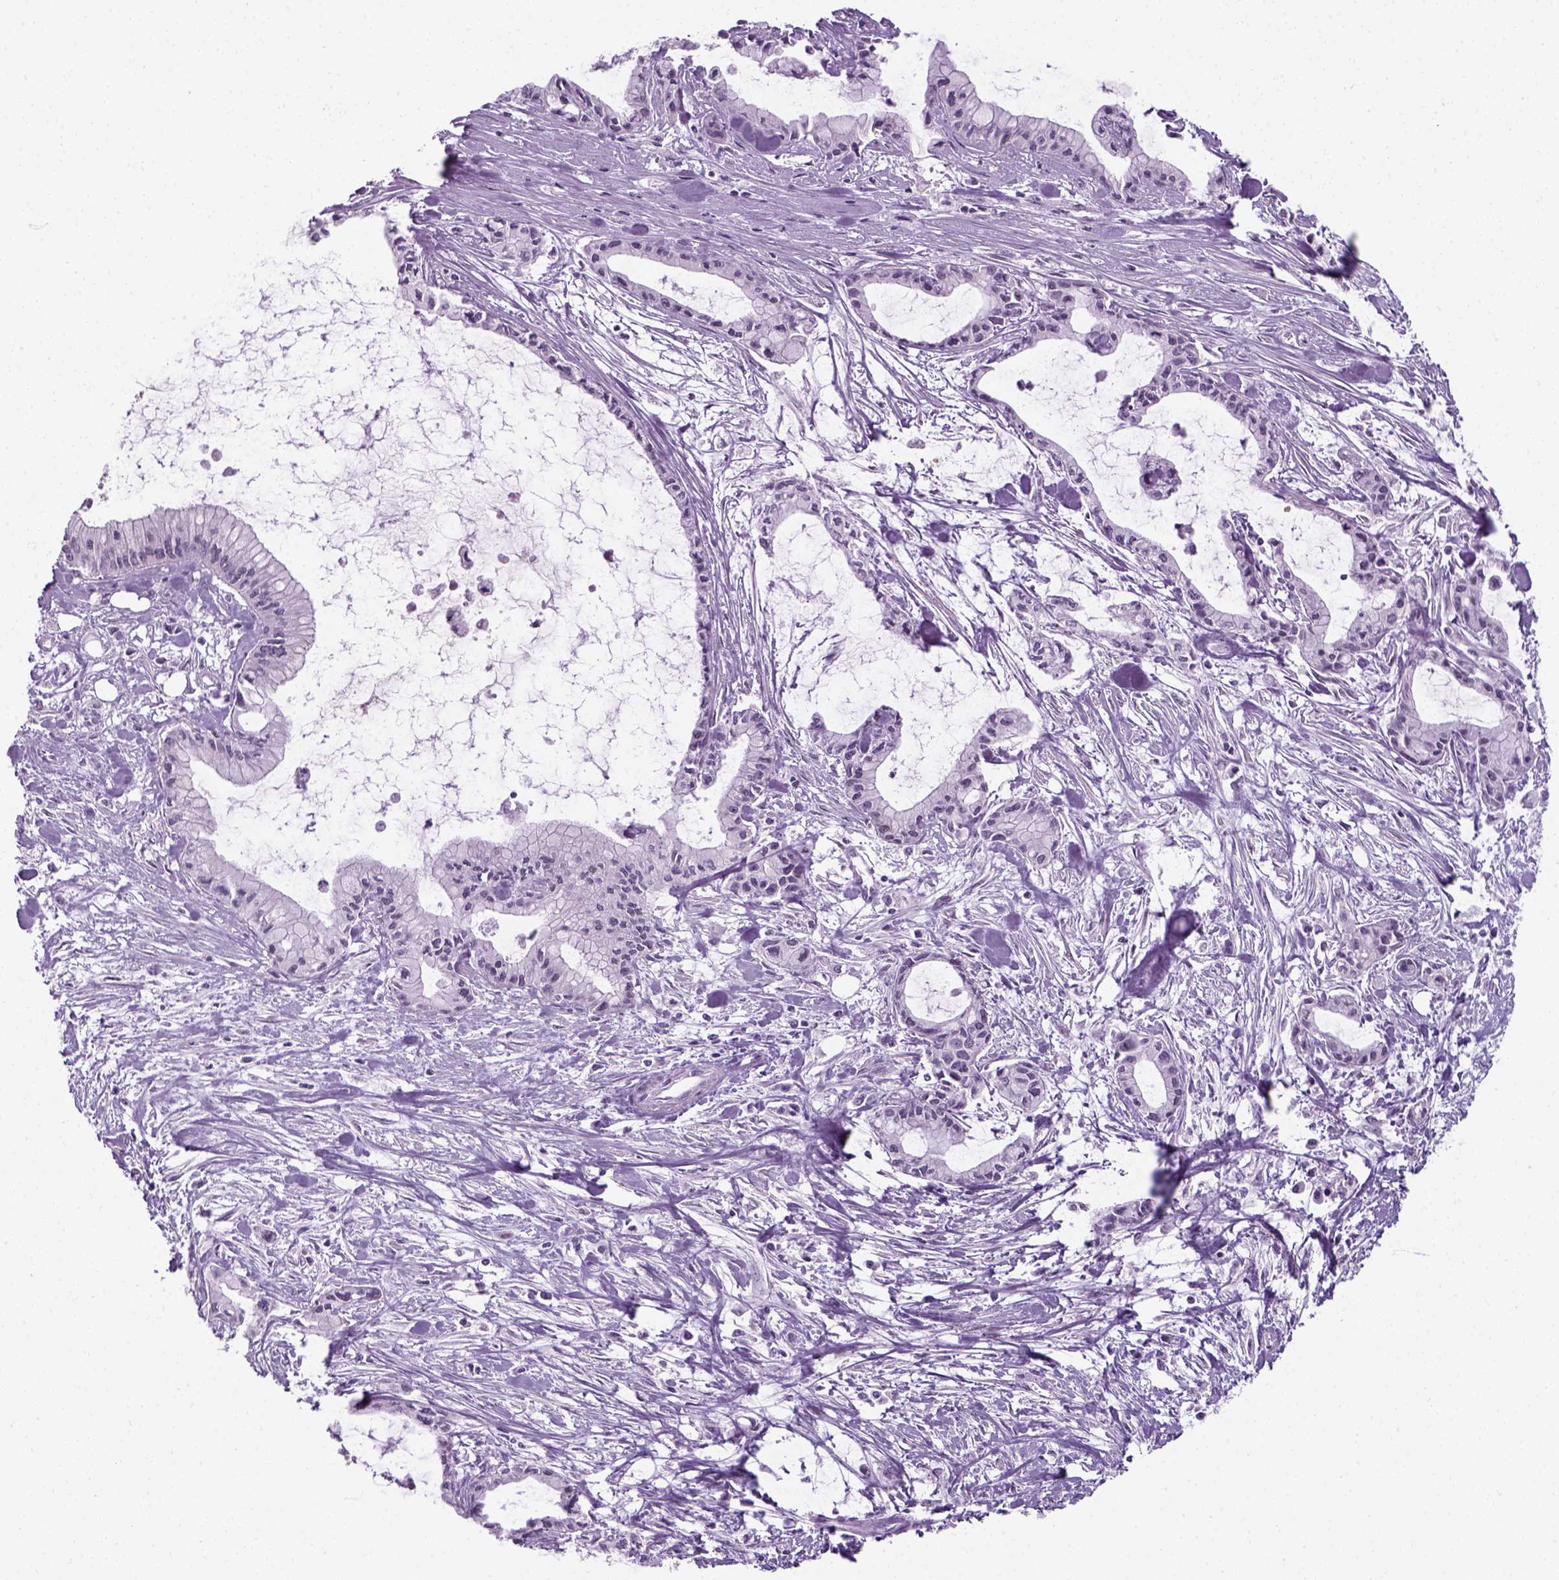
{"staining": {"intensity": "negative", "quantity": "none", "location": "none"}, "tissue": "pancreatic cancer", "cell_type": "Tumor cells", "image_type": "cancer", "snomed": [{"axis": "morphology", "description": "Adenocarcinoma, NOS"}, {"axis": "topography", "description": "Pancreas"}], "caption": "There is no significant staining in tumor cells of adenocarcinoma (pancreatic). (Stains: DAB (3,3'-diaminobenzidine) immunohistochemistry (IHC) with hematoxylin counter stain, Microscopy: brightfield microscopy at high magnification).", "gene": "ZNF865", "patient": {"sex": "male", "age": 48}}